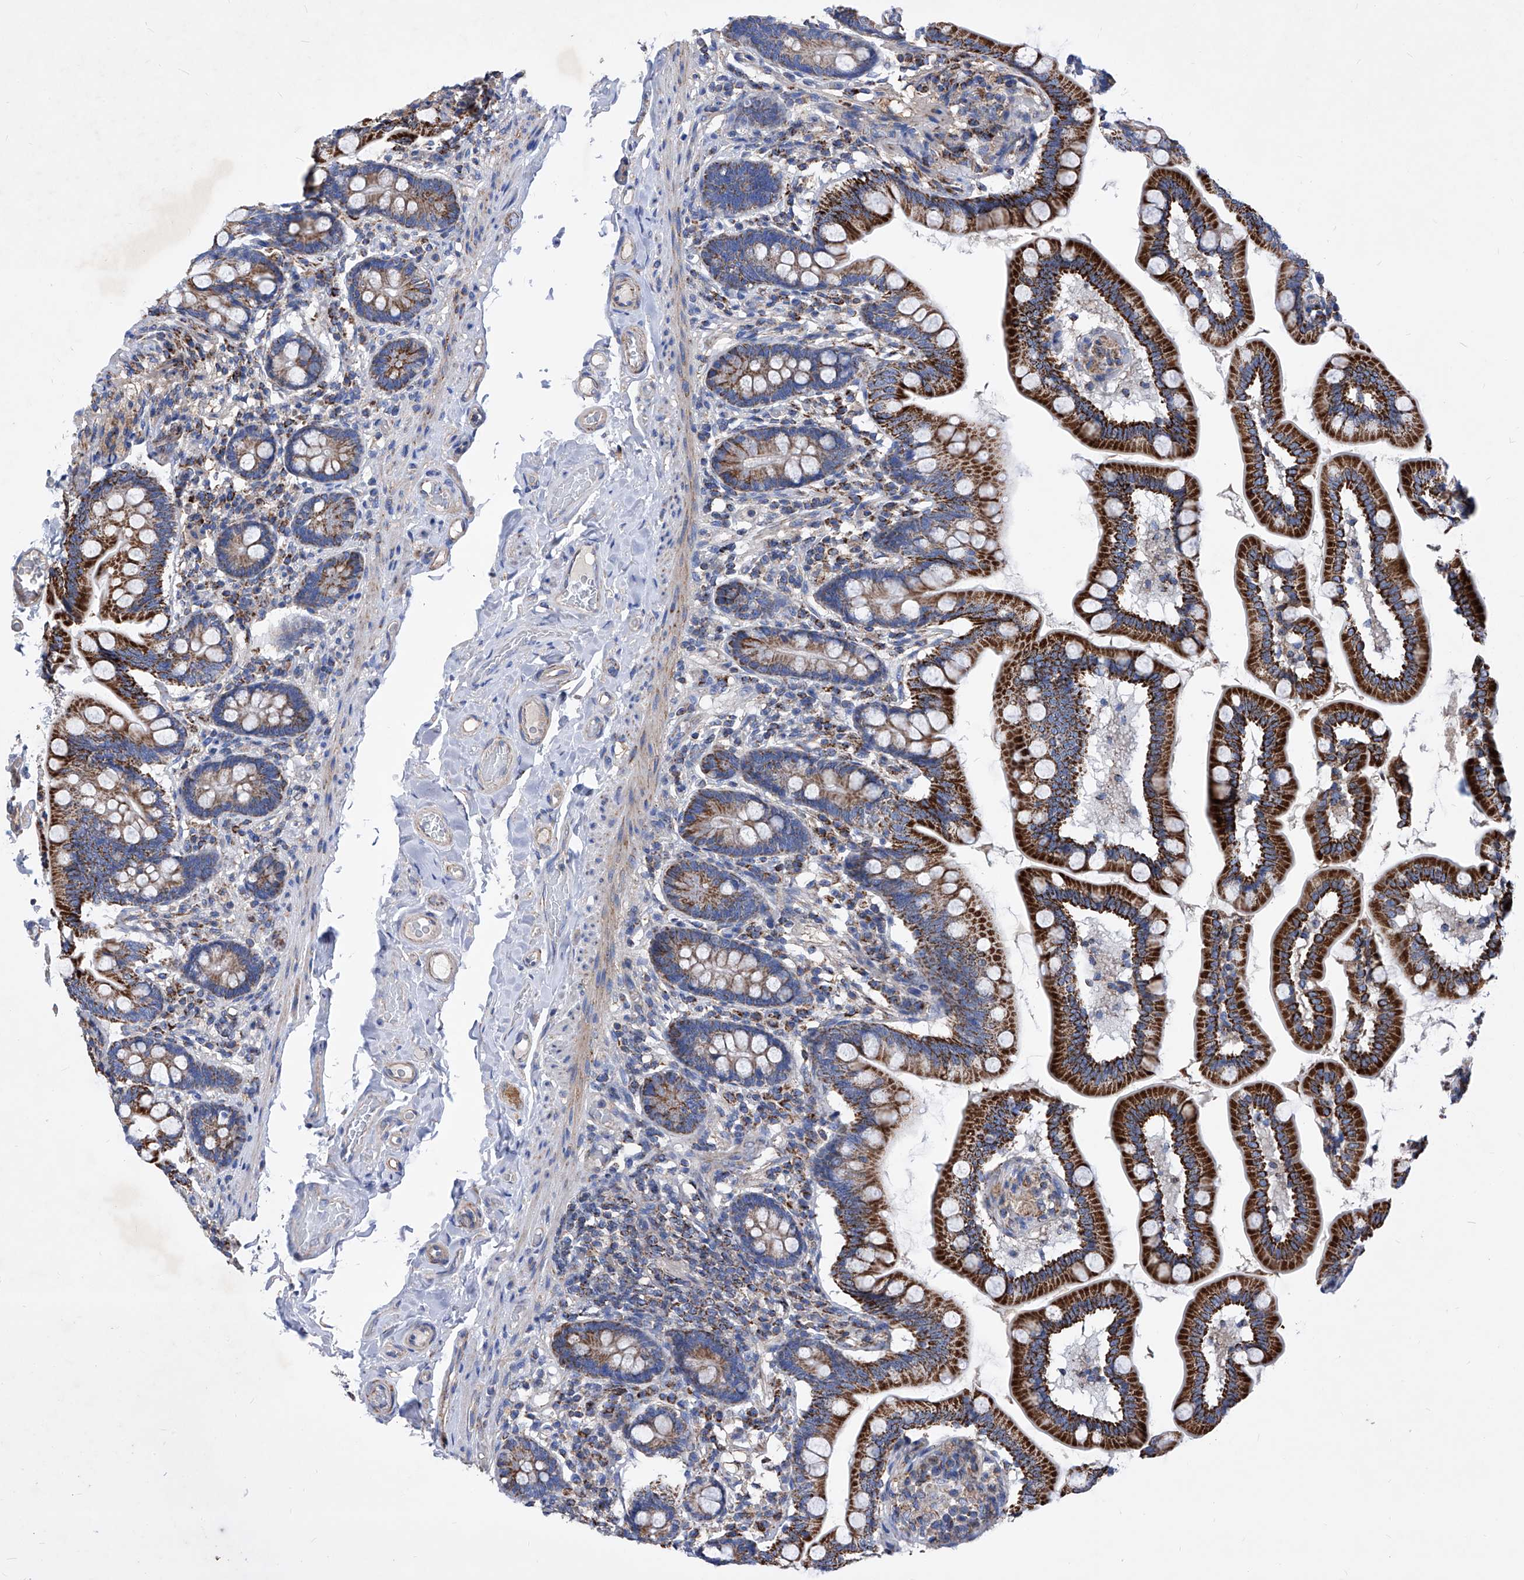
{"staining": {"intensity": "strong", "quantity": ">75%", "location": "cytoplasmic/membranous"}, "tissue": "small intestine", "cell_type": "Glandular cells", "image_type": "normal", "snomed": [{"axis": "morphology", "description": "Normal tissue, NOS"}, {"axis": "topography", "description": "Small intestine"}], "caption": "A photomicrograph of small intestine stained for a protein exhibits strong cytoplasmic/membranous brown staining in glandular cells. Using DAB (3,3'-diaminobenzidine) (brown) and hematoxylin (blue) stains, captured at high magnification using brightfield microscopy.", "gene": "HRNR", "patient": {"sex": "female", "age": 64}}